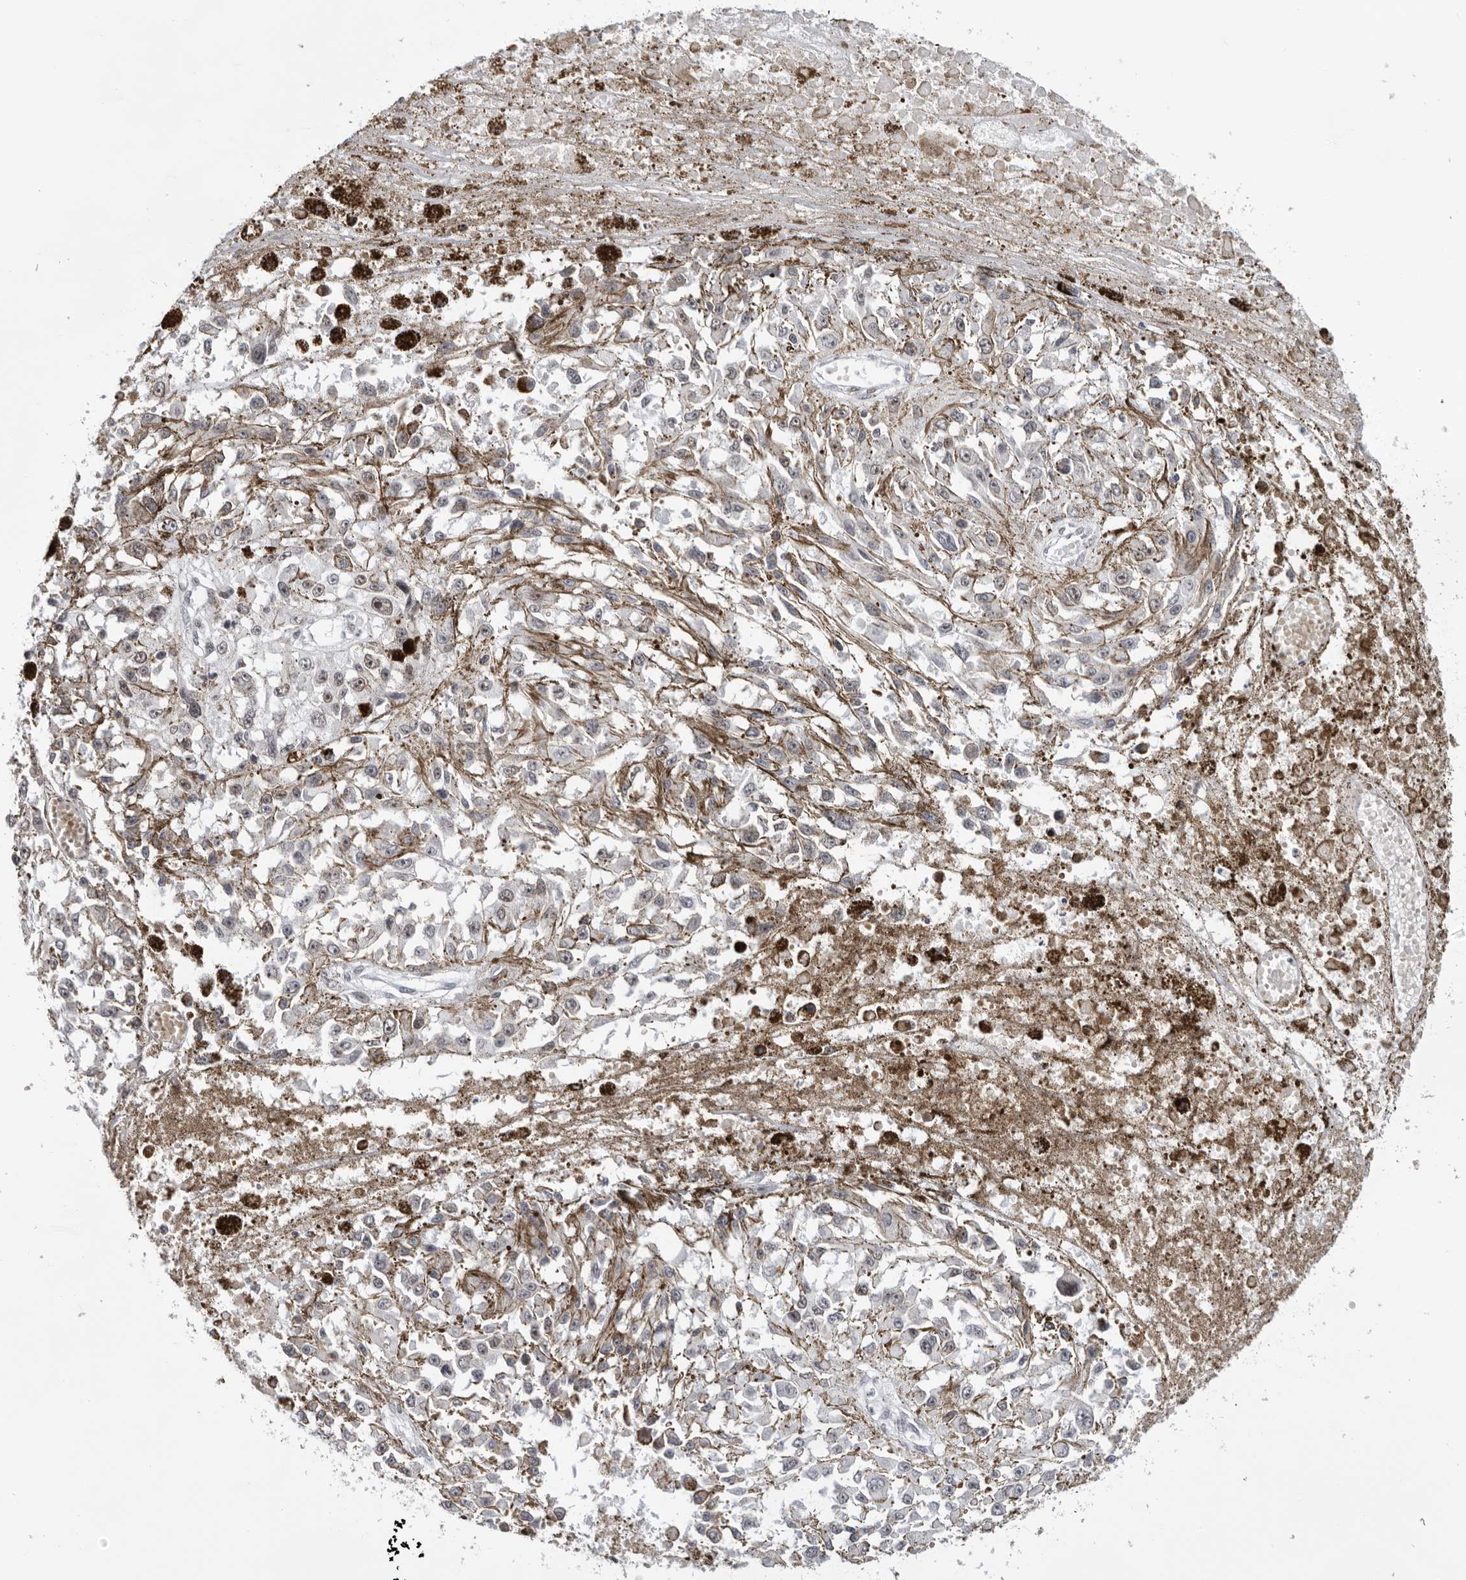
{"staining": {"intensity": "negative", "quantity": "none", "location": "none"}, "tissue": "melanoma", "cell_type": "Tumor cells", "image_type": "cancer", "snomed": [{"axis": "morphology", "description": "Malignant melanoma, Metastatic site"}, {"axis": "topography", "description": "Lymph node"}], "caption": "A high-resolution photomicrograph shows immunohistochemistry (IHC) staining of melanoma, which shows no significant expression in tumor cells. The staining was performed using DAB to visualize the protein expression in brown, while the nuclei were stained in blue with hematoxylin (Magnification: 20x).", "gene": "USP1", "patient": {"sex": "male", "age": 59}}